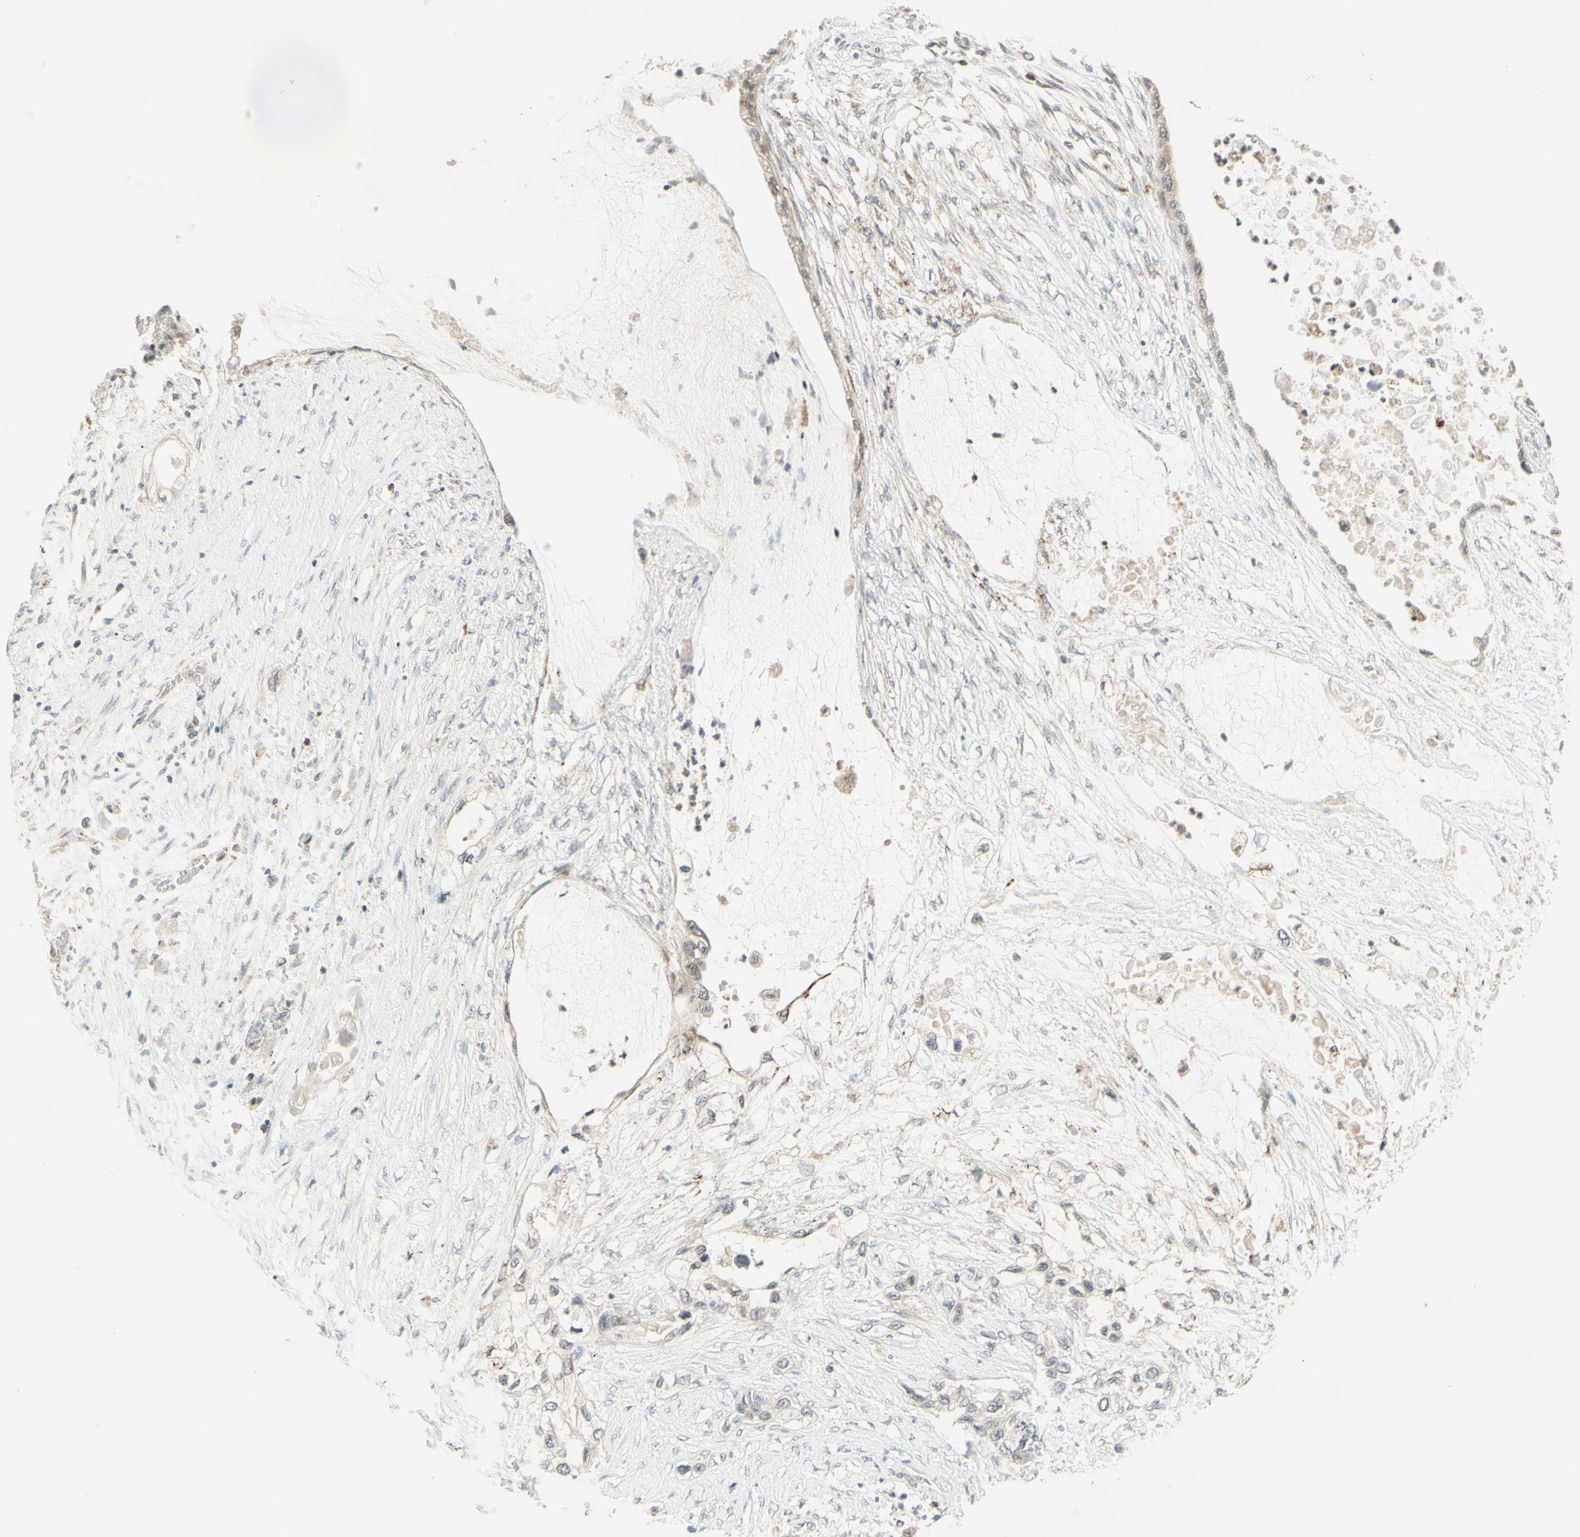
{"staining": {"intensity": "moderate", "quantity": "25%-75%", "location": "cytoplasmic/membranous"}, "tissue": "pancreatic cancer", "cell_type": "Tumor cells", "image_type": "cancer", "snomed": [{"axis": "morphology", "description": "Adenocarcinoma, NOS"}, {"axis": "topography", "description": "Pancreas"}], "caption": "This is an image of immunohistochemistry staining of adenocarcinoma (pancreatic), which shows moderate positivity in the cytoplasmic/membranous of tumor cells.", "gene": "ZW10", "patient": {"sex": "female", "age": 70}}